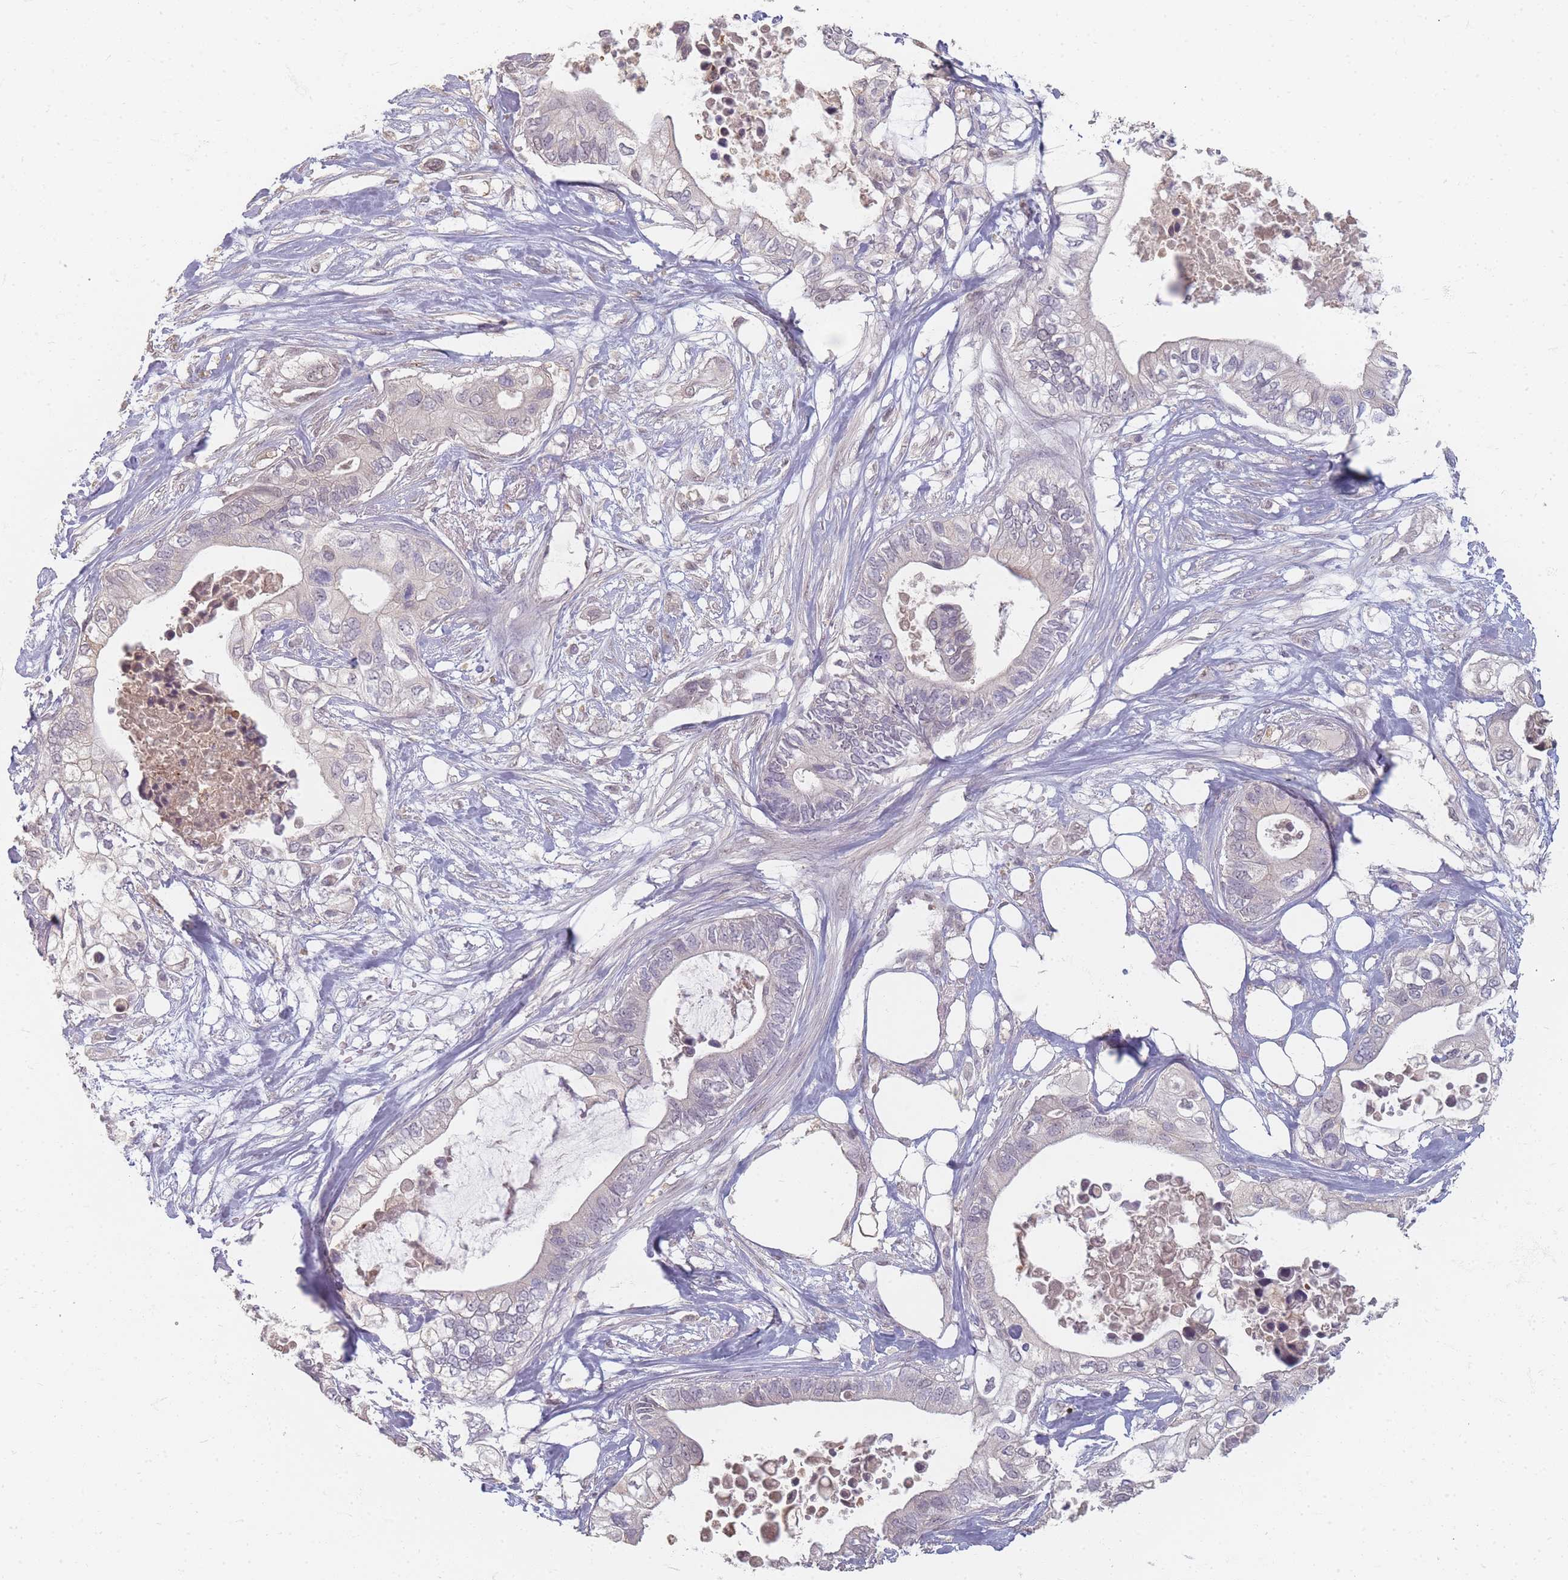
{"staining": {"intensity": "negative", "quantity": "none", "location": "none"}, "tissue": "pancreatic cancer", "cell_type": "Tumor cells", "image_type": "cancer", "snomed": [{"axis": "morphology", "description": "Adenocarcinoma, NOS"}, {"axis": "topography", "description": "Pancreas"}], "caption": "This is an immunohistochemistry photomicrograph of pancreatic adenocarcinoma. There is no expression in tumor cells.", "gene": "RFTN1", "patient": {"sex": "female", "age": 63}}